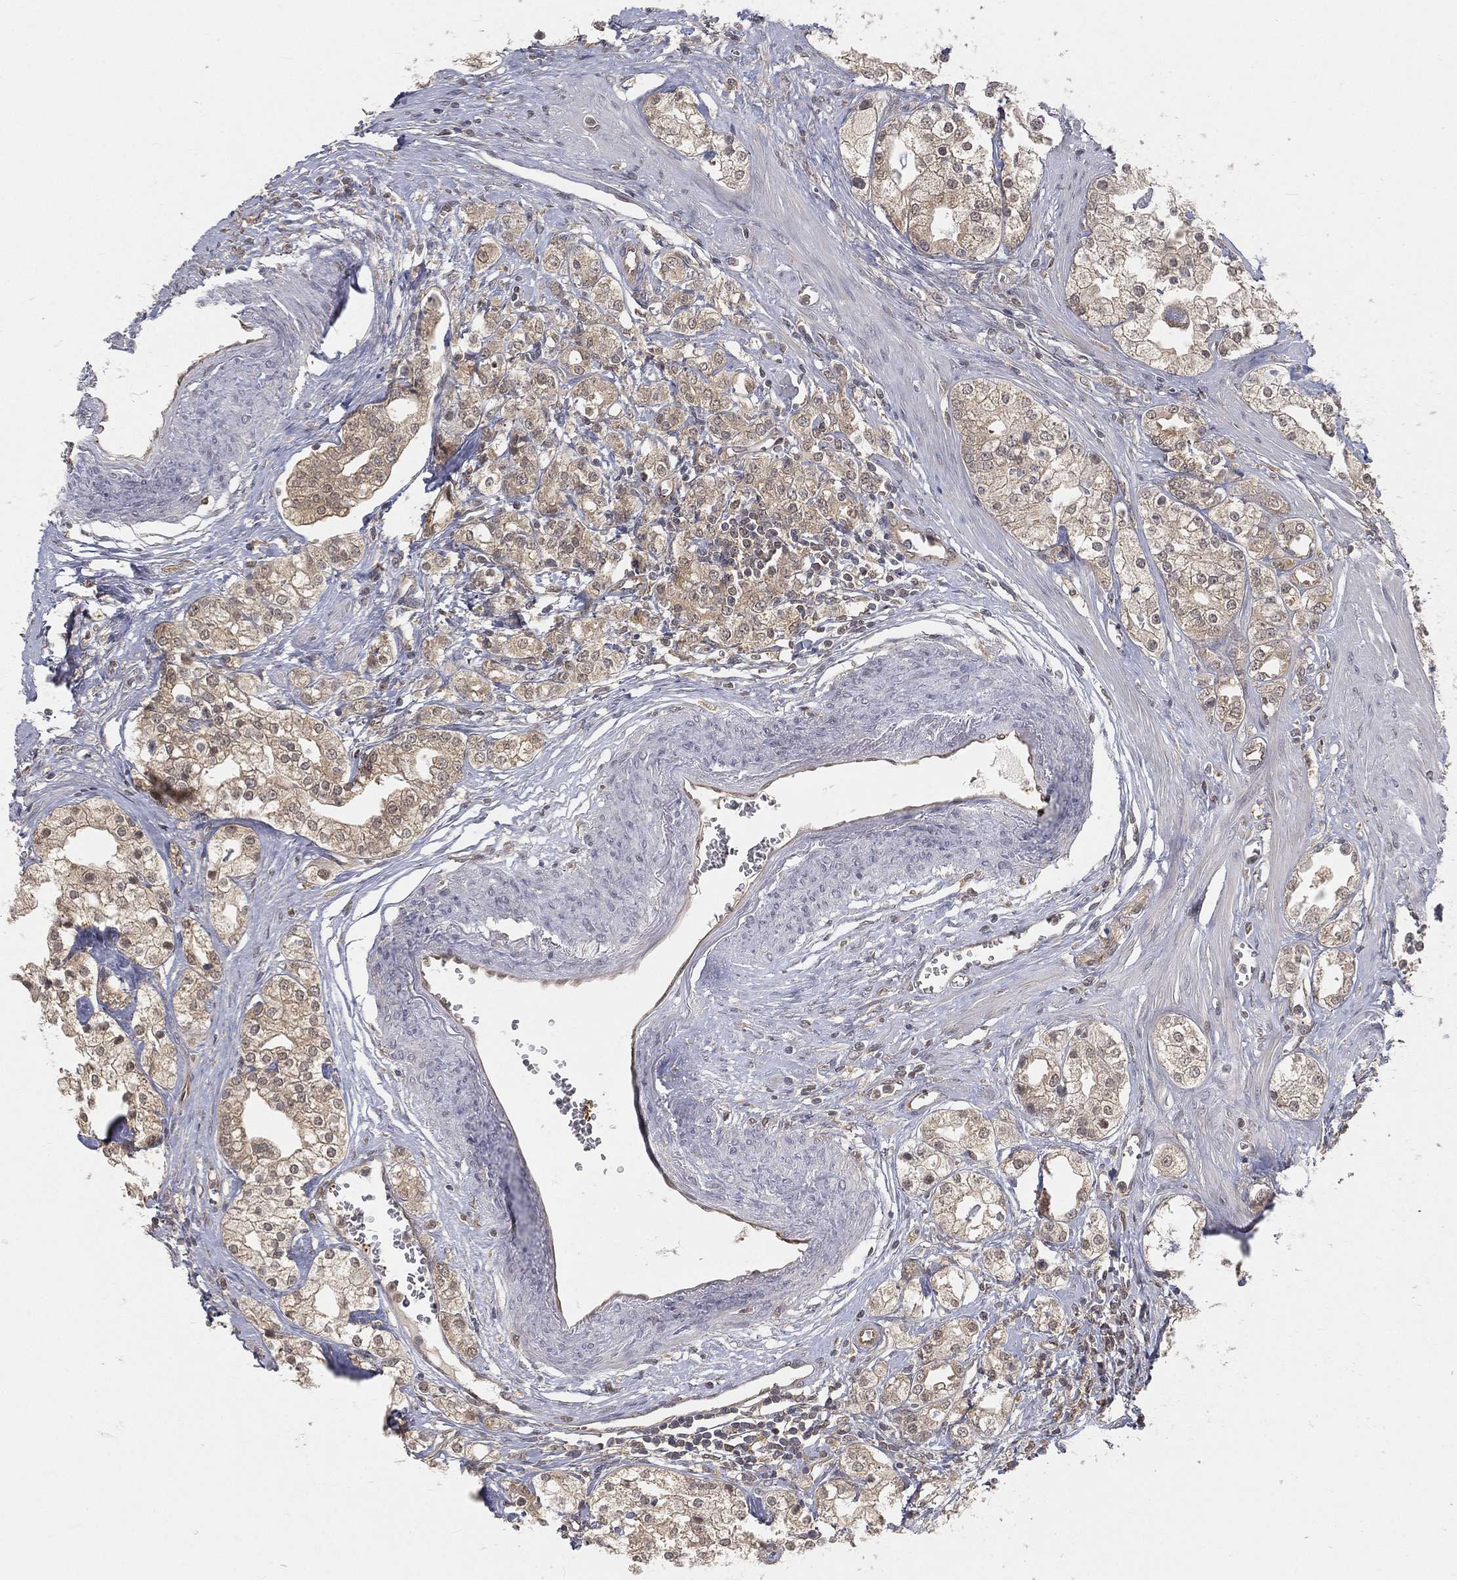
{"staining": {"intensity": "weak", "quantity": ">75%", "location": "cytoplasmic/membranous"}, "tissue": "prostate cancer", "cell_type": "Tumor cells", "image_type": "cancer", "snomed": [{"axis": "morphology", "description": "Adenocarcinoma, NOS"}, {"axis": "topography", "description": "Prostate and seminal vesicle, NOS"}, {"axis": "topography", "description": "Prostate"}], "caption": "Immunohistochemistry (DAB) staining of prostate cancer shows weak cytoplasmic/membranous protein expression in approximately >75% of tumor cells.", "gene": "MAPK1", "patient": {"sex": "male", "age": 62}}